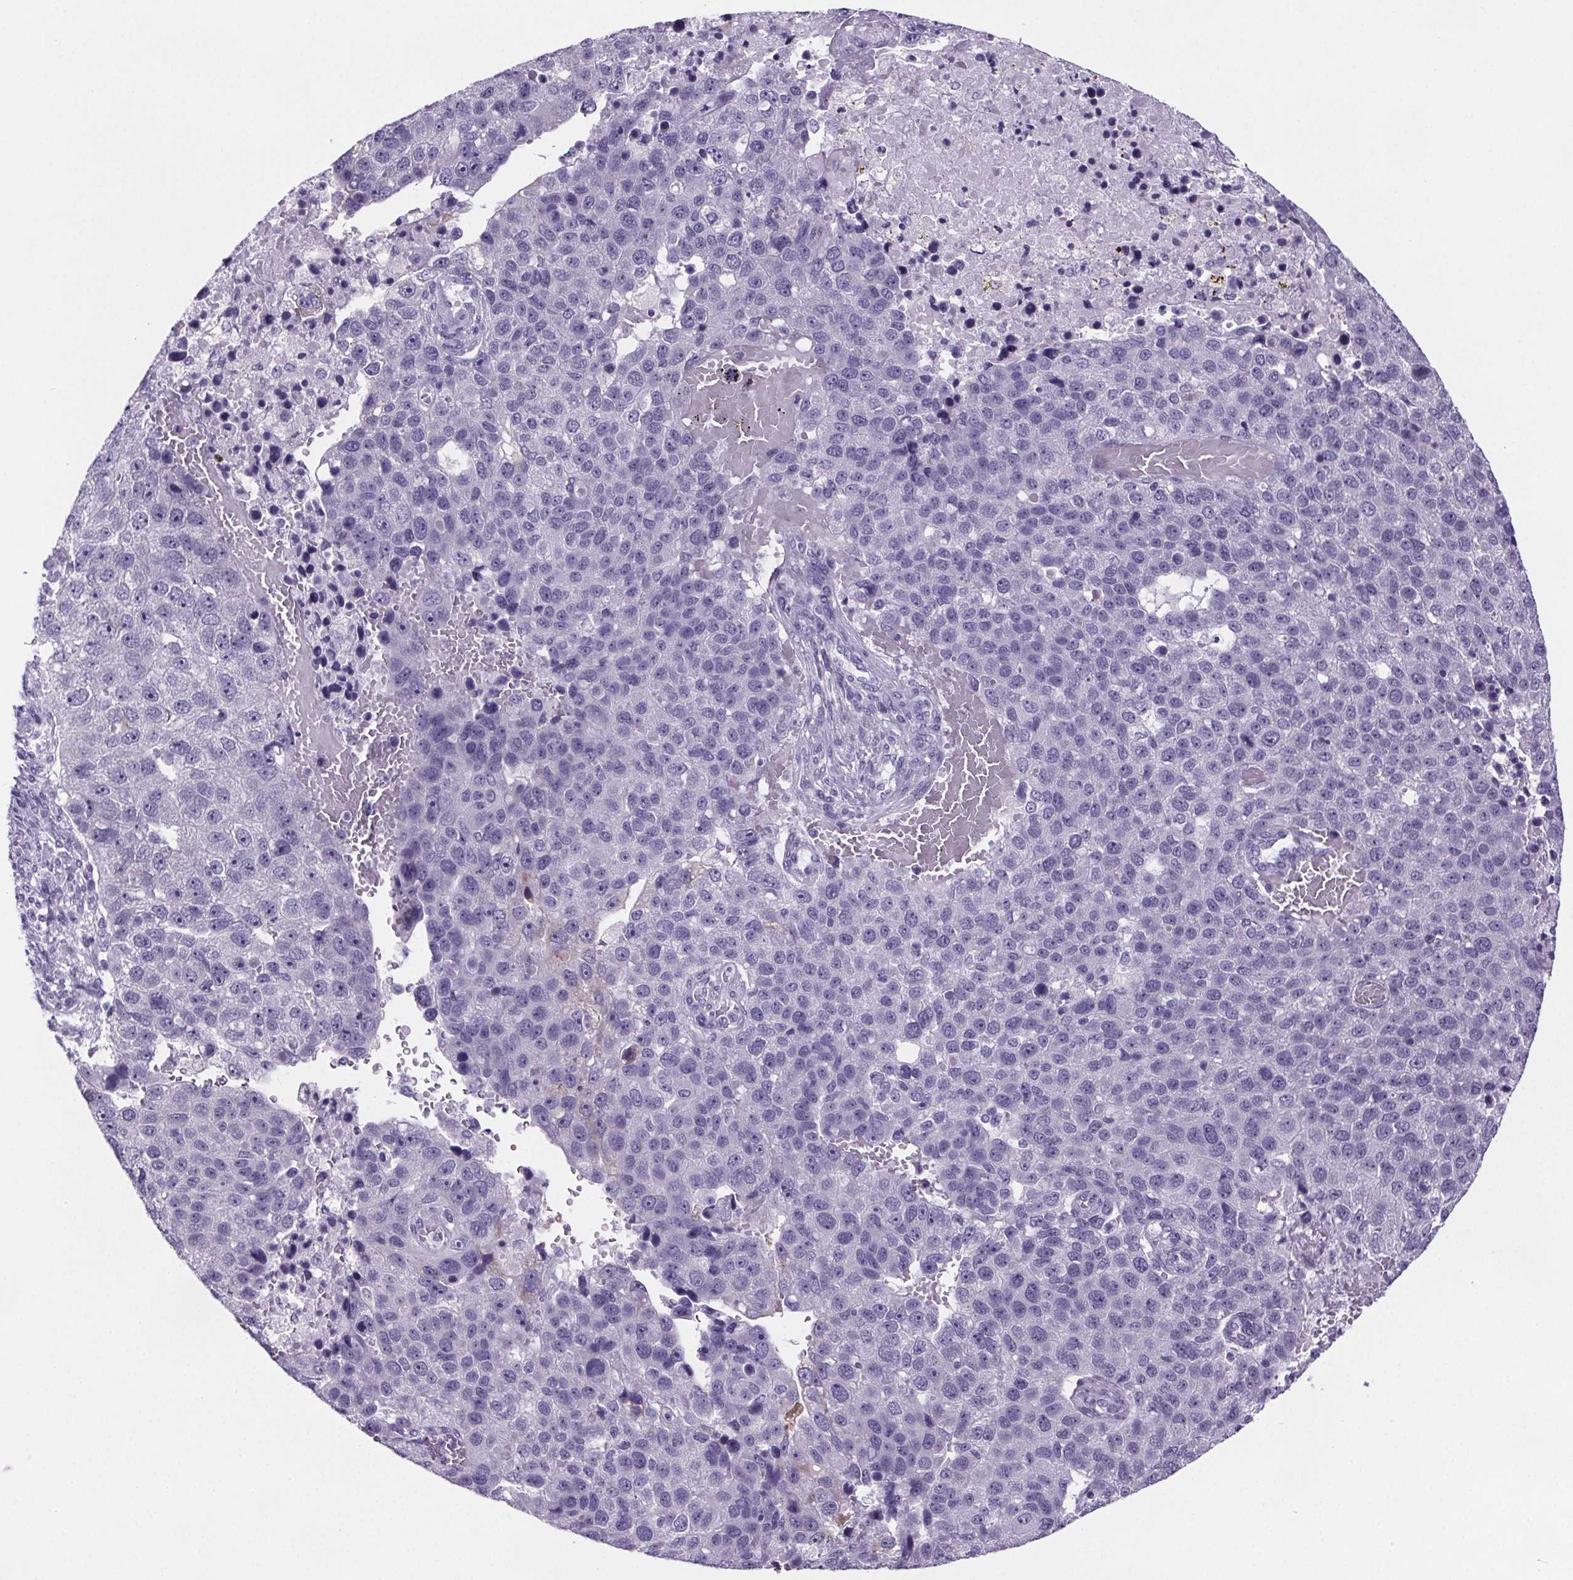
{"staining": {"intensity": "negative", "quantity": "none", "location": "none"}, "tissue": "pancreatic cancer", "cell_type": "Tumor cells", "image_type": "cancer", "snomed": [{"axis": "morphology", "description": "Adenocarcinoma, NOS"}, {"axis": "topography", "description": "Pancreas"}], "caption": "This photomicrograph is of pancreatic cancer stained with immunohistochemistry (IHC) to label a protein in brown with the nuclei are counter-stained blue. There is no staining in tumor cells.", "gene": "CUBN", "patient": {"sex": "female", "age": 61}}